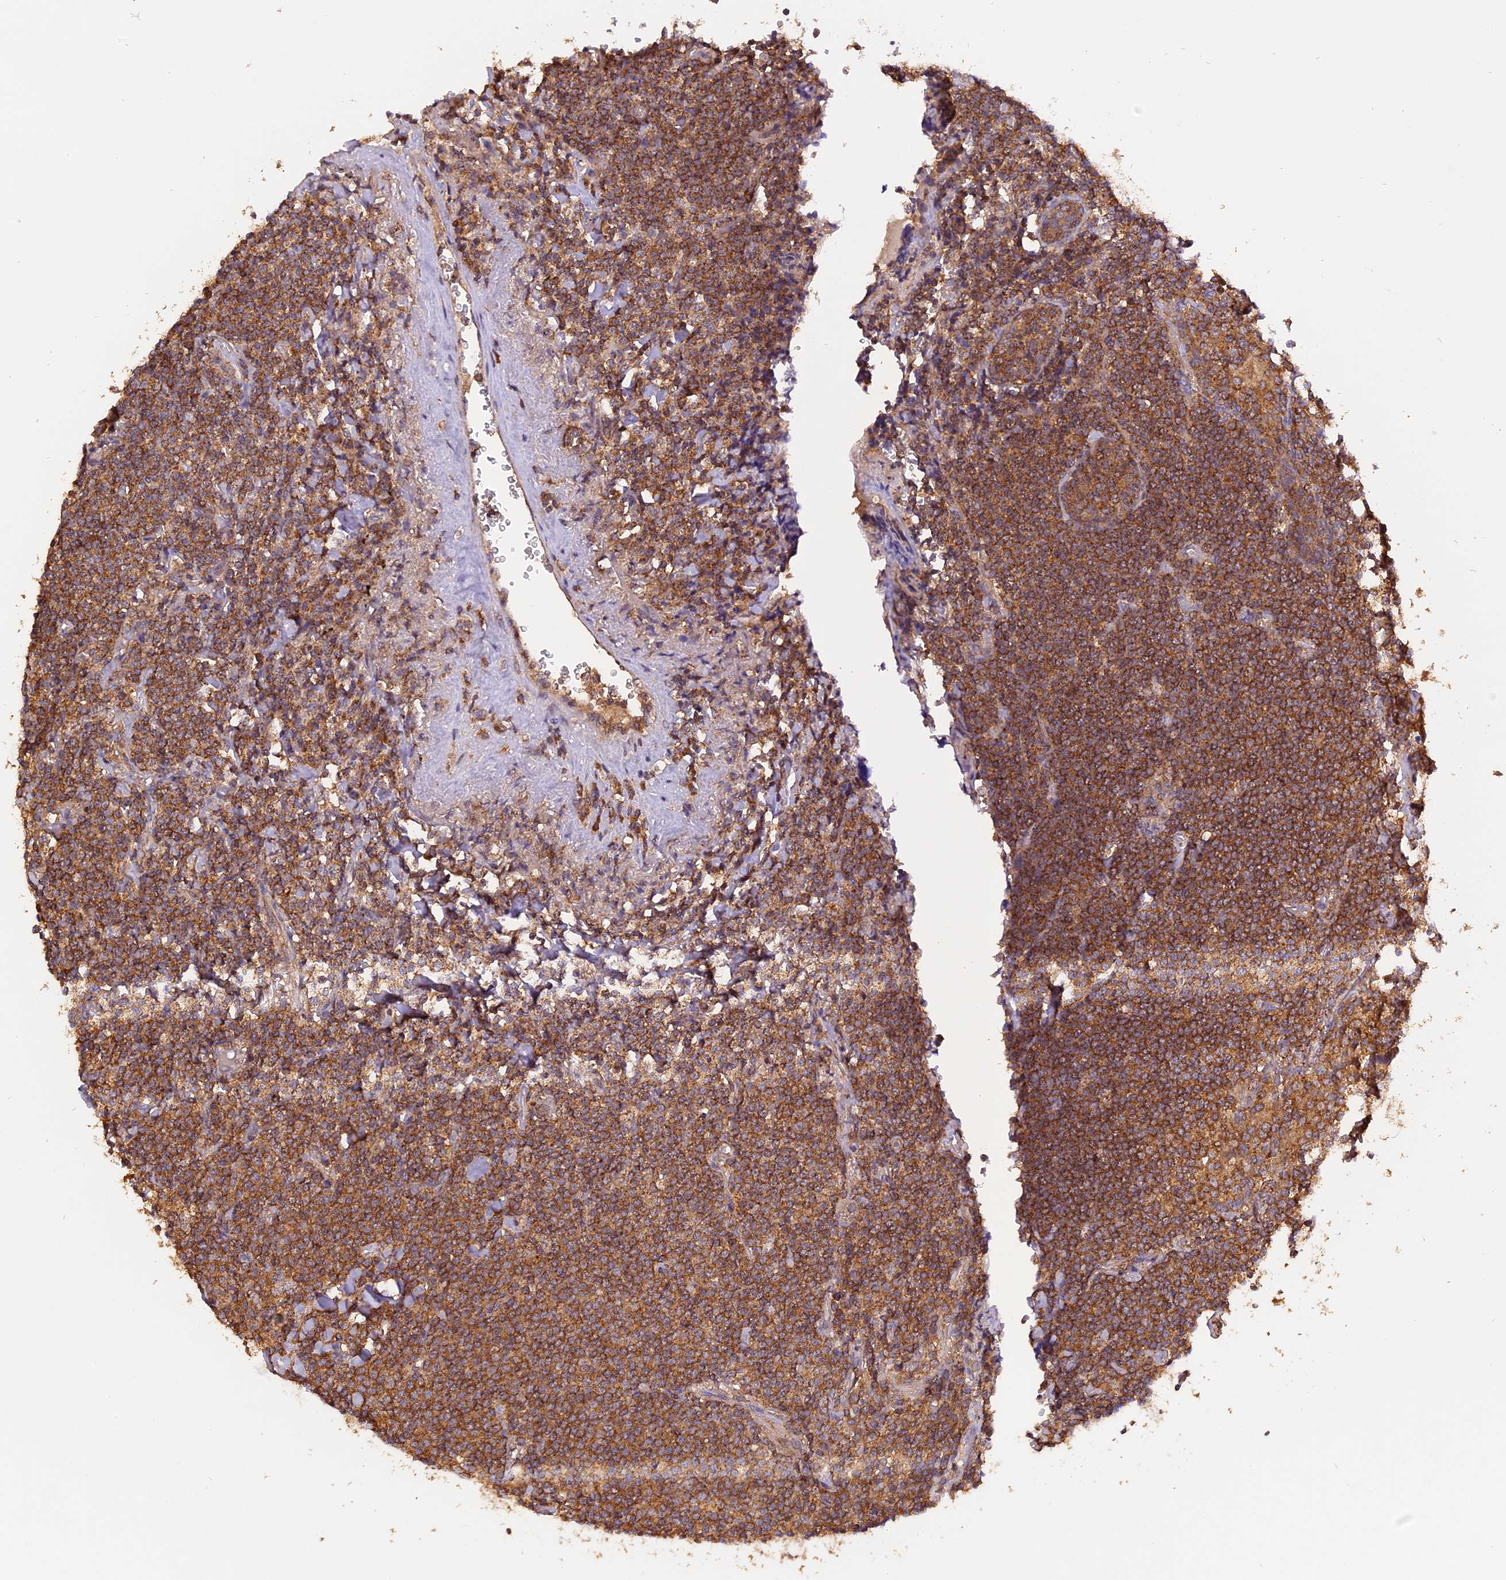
{"staining": {"intensity": "moderate", "quantity": ">75%", "location": "cytoplasmic/membranous"}, "tissue": "lymphoma", "cell_type": "Tumor cells", "image_type": "cancer", "snomed": [{"axis": "morphology", "description": "Malignant lymphoma, non-Hodgkin's type, Low grade"}, {"axis": "topography", "description": "Lung"}], "caption": "Protein staining by immunohistochemistry (IHC) displays moderate cytoplasmic/membranous positivity in about >75% of tumor cells in malignant lymphoma, non-Hodgkin's type (low-grade).", "gene": "PEX3", "patient": {"sex": "female", "age": 71}}